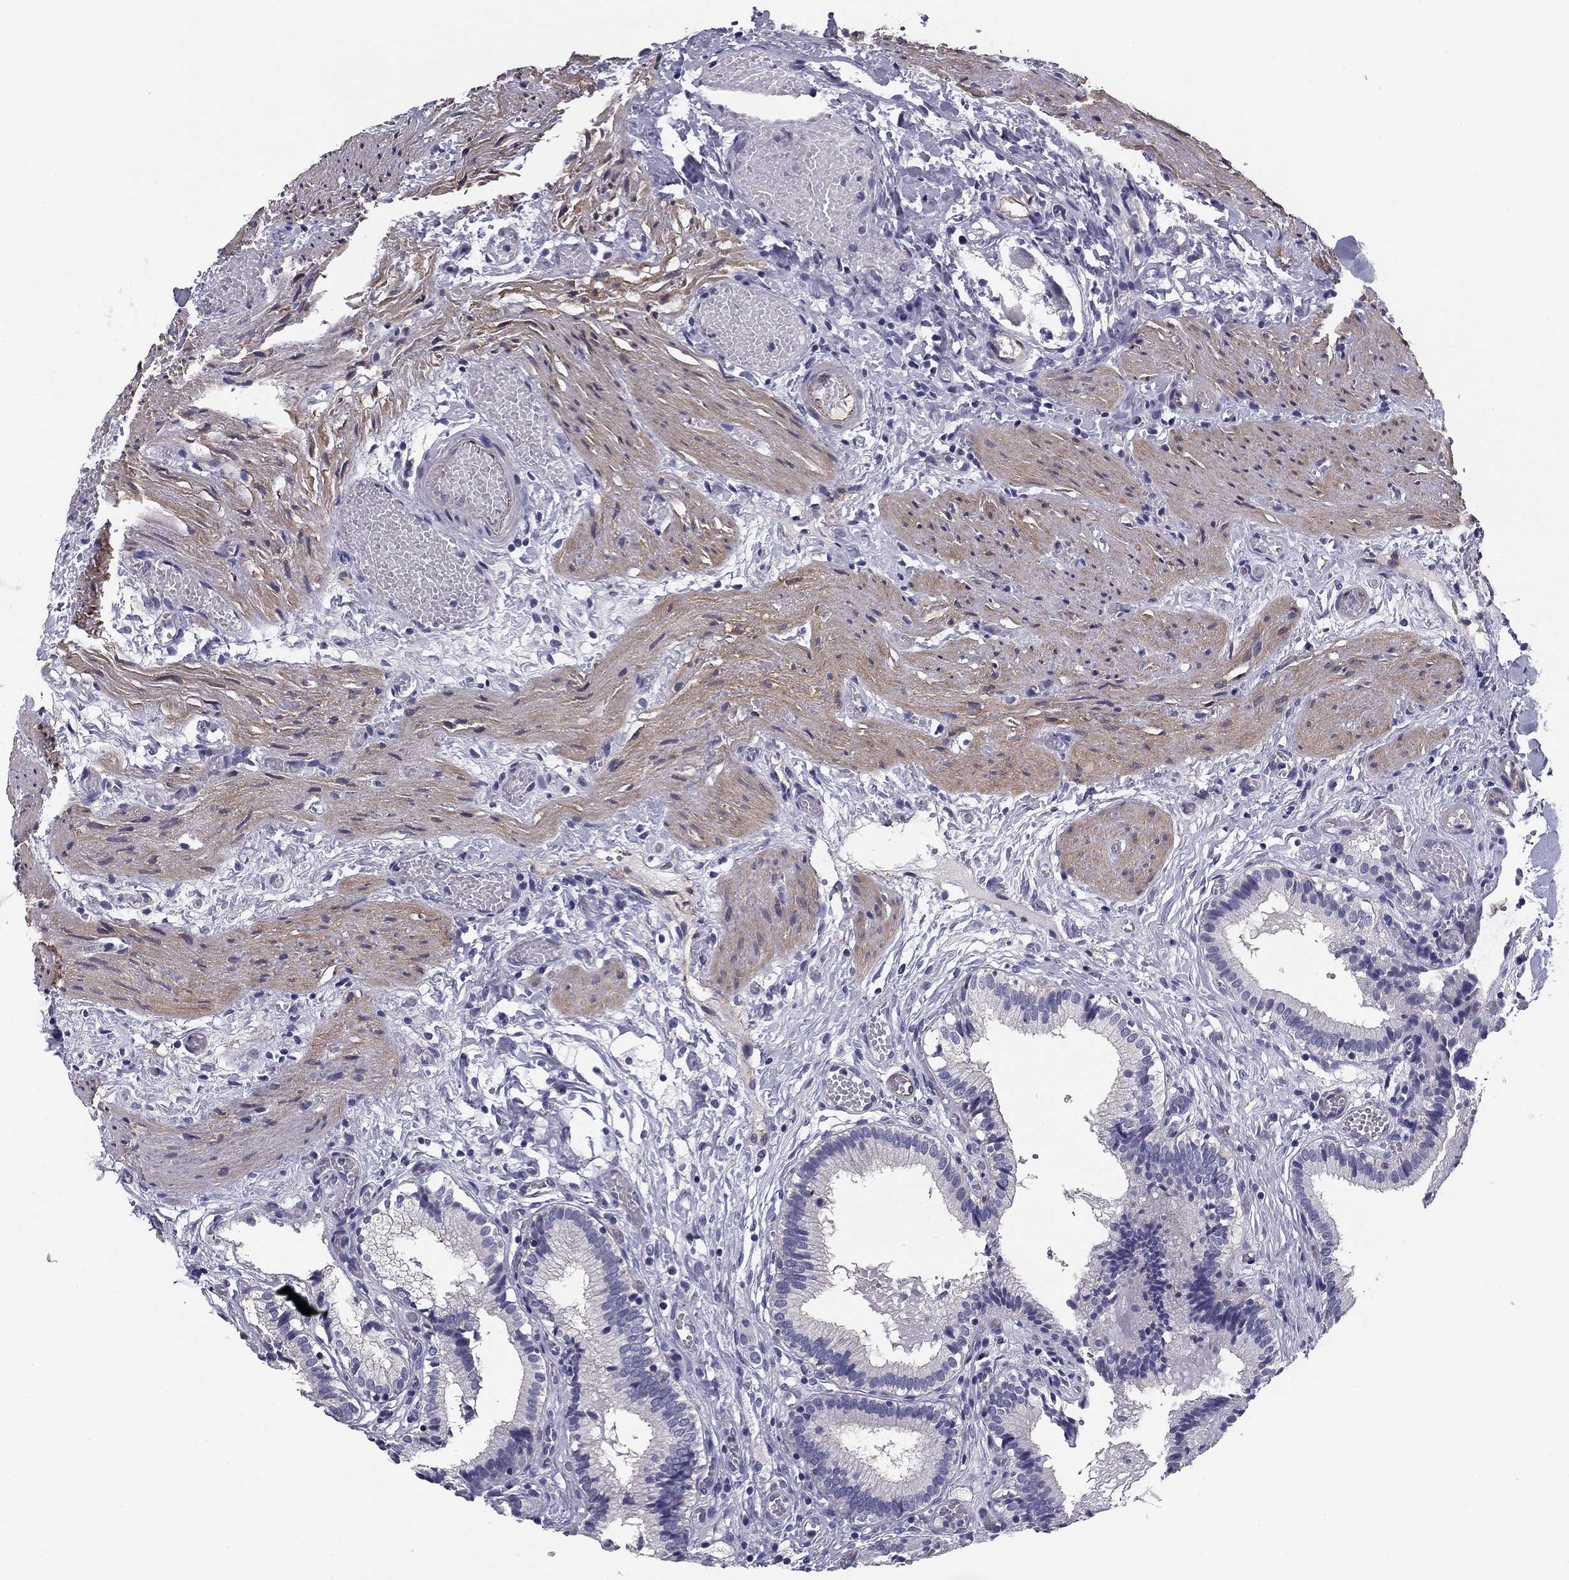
{"staining": {"intensity": "negative", "quantity": "none", "location": "none"}, "tissue": "gallbladder", "cell_type": "Glandular cells", "image_type": "normal", "snomed": [{"axis": "morphology", "description": "Normal tissue, NOS"}, {"axis": "topography", "description": "Gallbladder"}], "caption": "Human gallbladder stained for a protein using IHC displays no positivity in glandular cells.", "gene": "FLNC", "patient": {"sex": "female", "age": 24}}